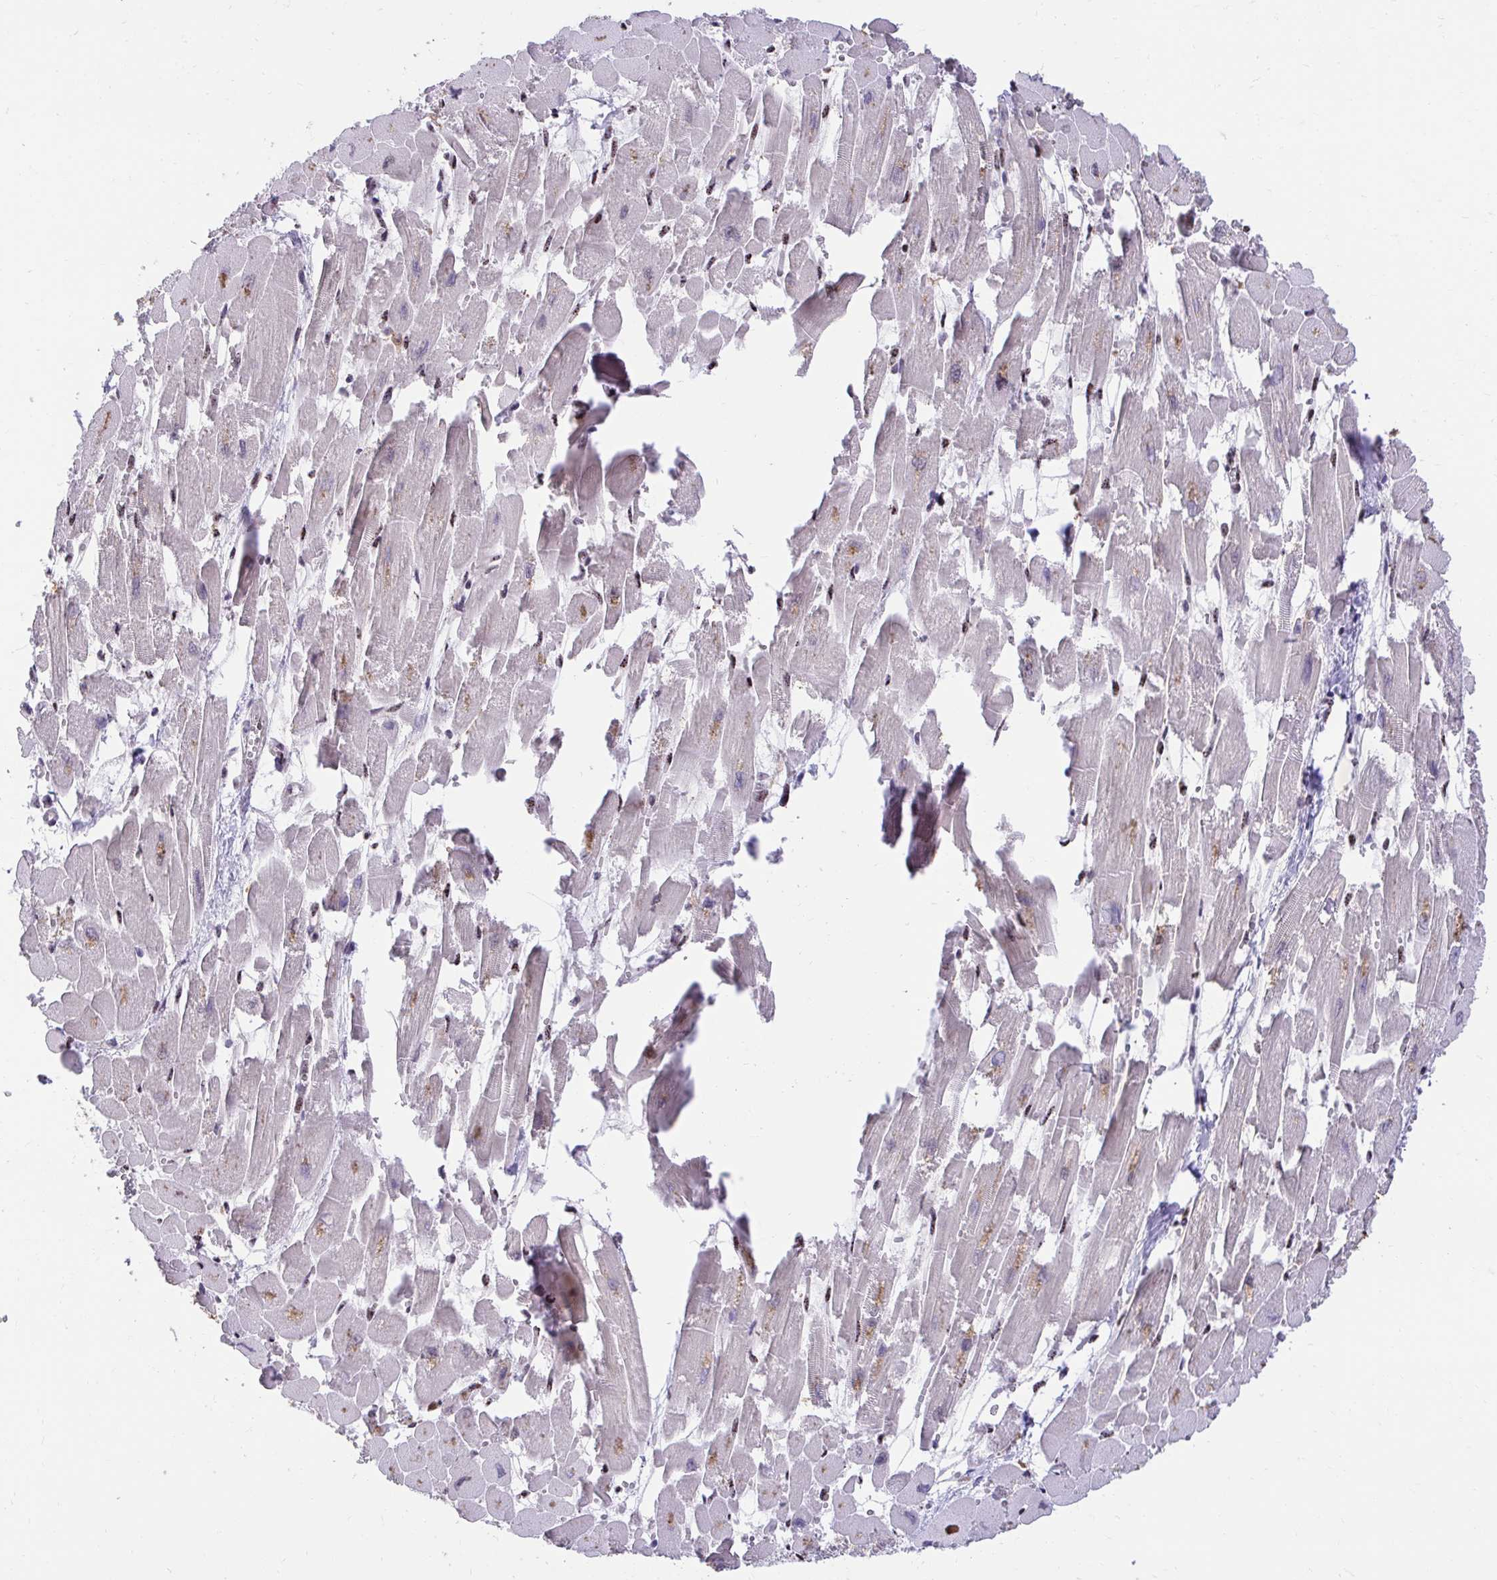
{"staining": {"intensity": "moderate", "quantity": "25%-75%", "location": "nuclear"}, "tissue": "heart muscle", "cell_type": "Cardiomyocytes", "image_type": "normal", "snomed": [{"axis": "morphology", "description": "Normal tissue, NOS"}, {"axis": "topography", "description": "Heart"}], "caption": "The photomicrograph reveals staining of unremarkable heart muscle, revealing moderate nuclear protein positivity (brown color) within cardiomyocytes.", "gene": "HOXA4", "patient": {"sex": "female", "age": 52}}